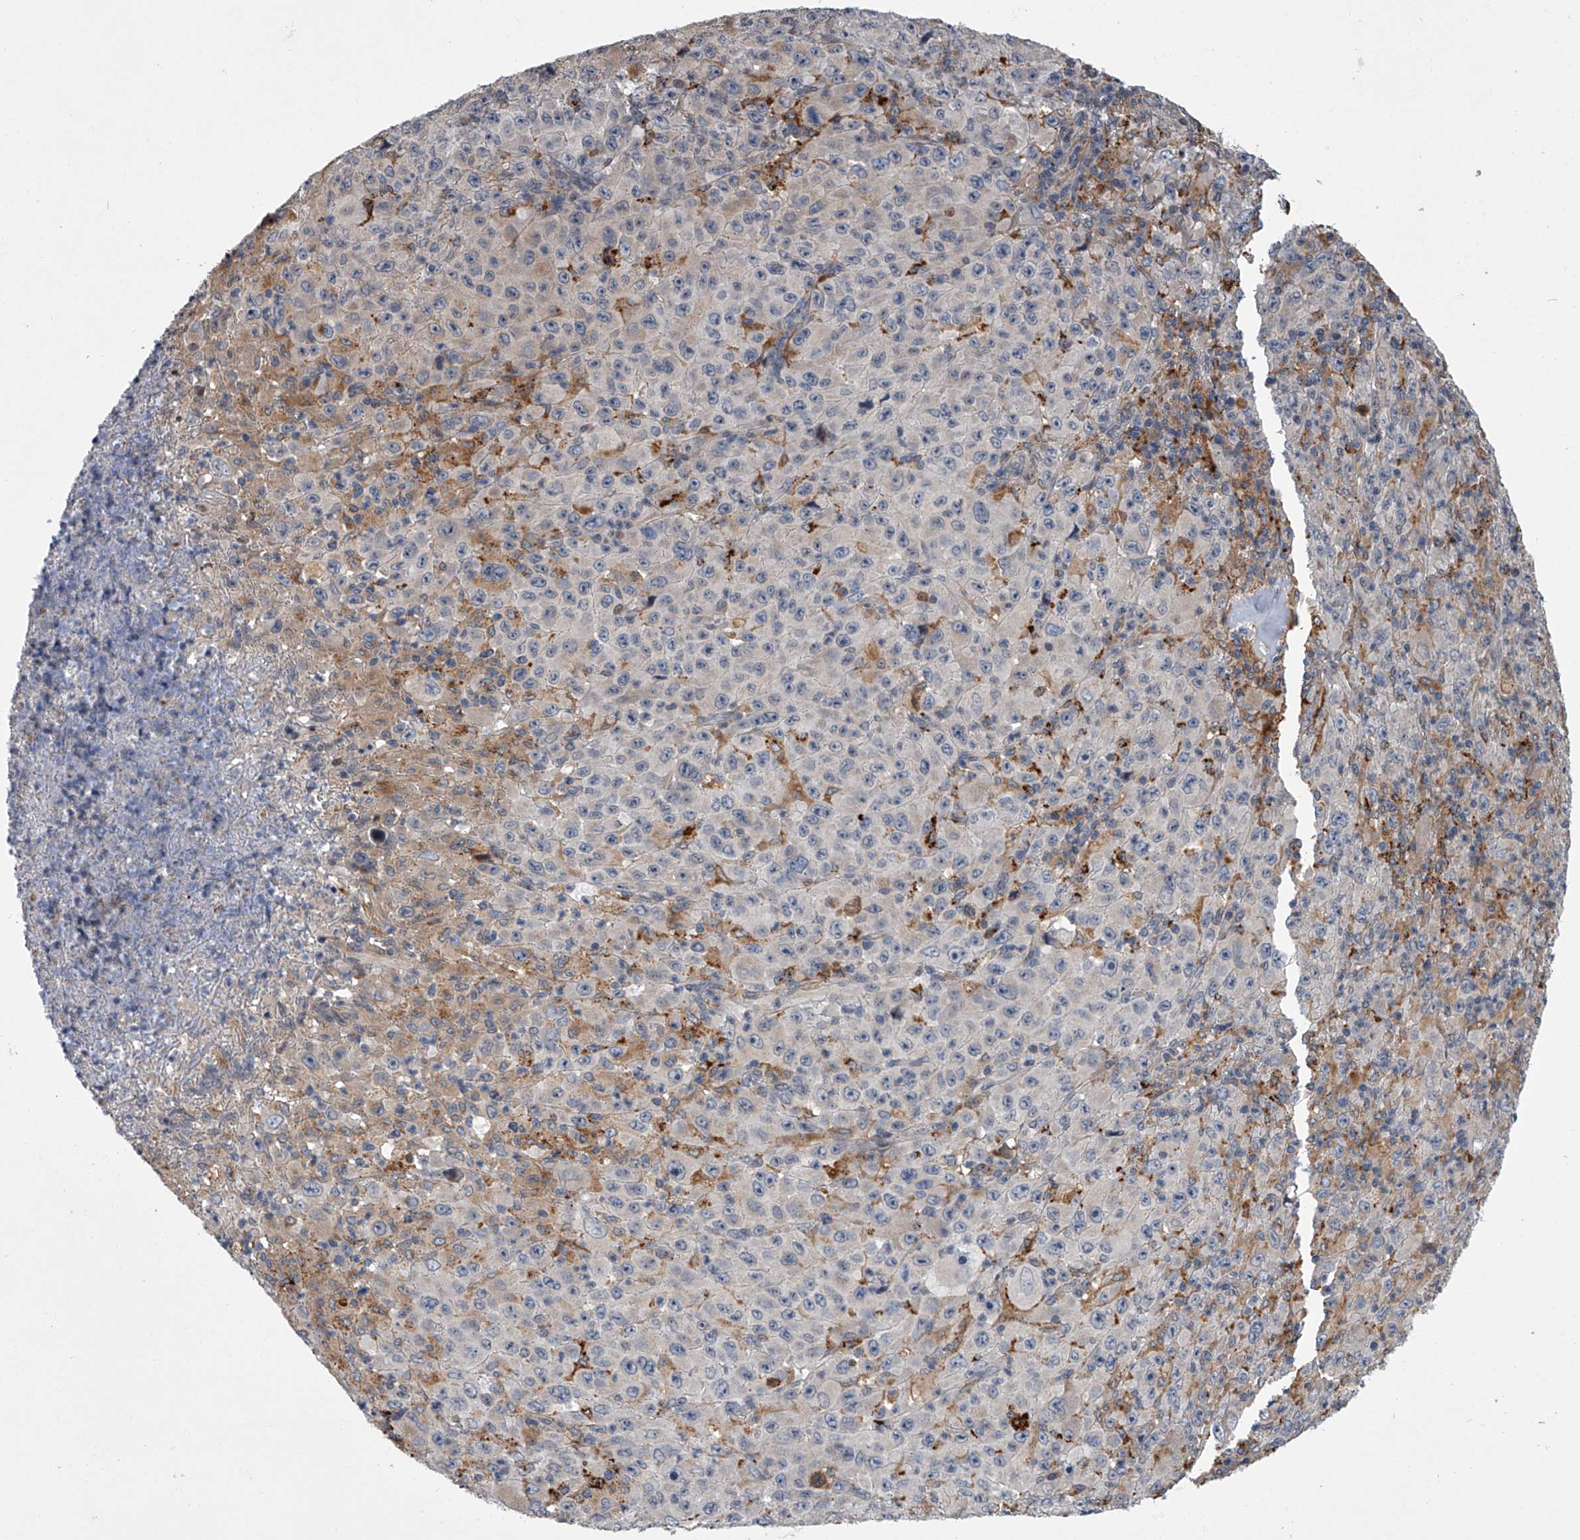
{"staining": {"intensity": "negative", "quantity": "none", "location": "none"}, "tissue": "melanoma", "cell_type": "Tumor cells", "image_type": "cancer", "snomed": [{"axis": "morphology", "description": "Malignant melanoma, Metastatic site"}, {"axis": "topography", "description": "Skin"}], "caption": "There is no significant positivity in tumor cells of melanoma. (Brightfield microscopy of DAB IHC at high magnification).", "gene": "TRIM8", "patient": {"sex": "female", "age": 56}}